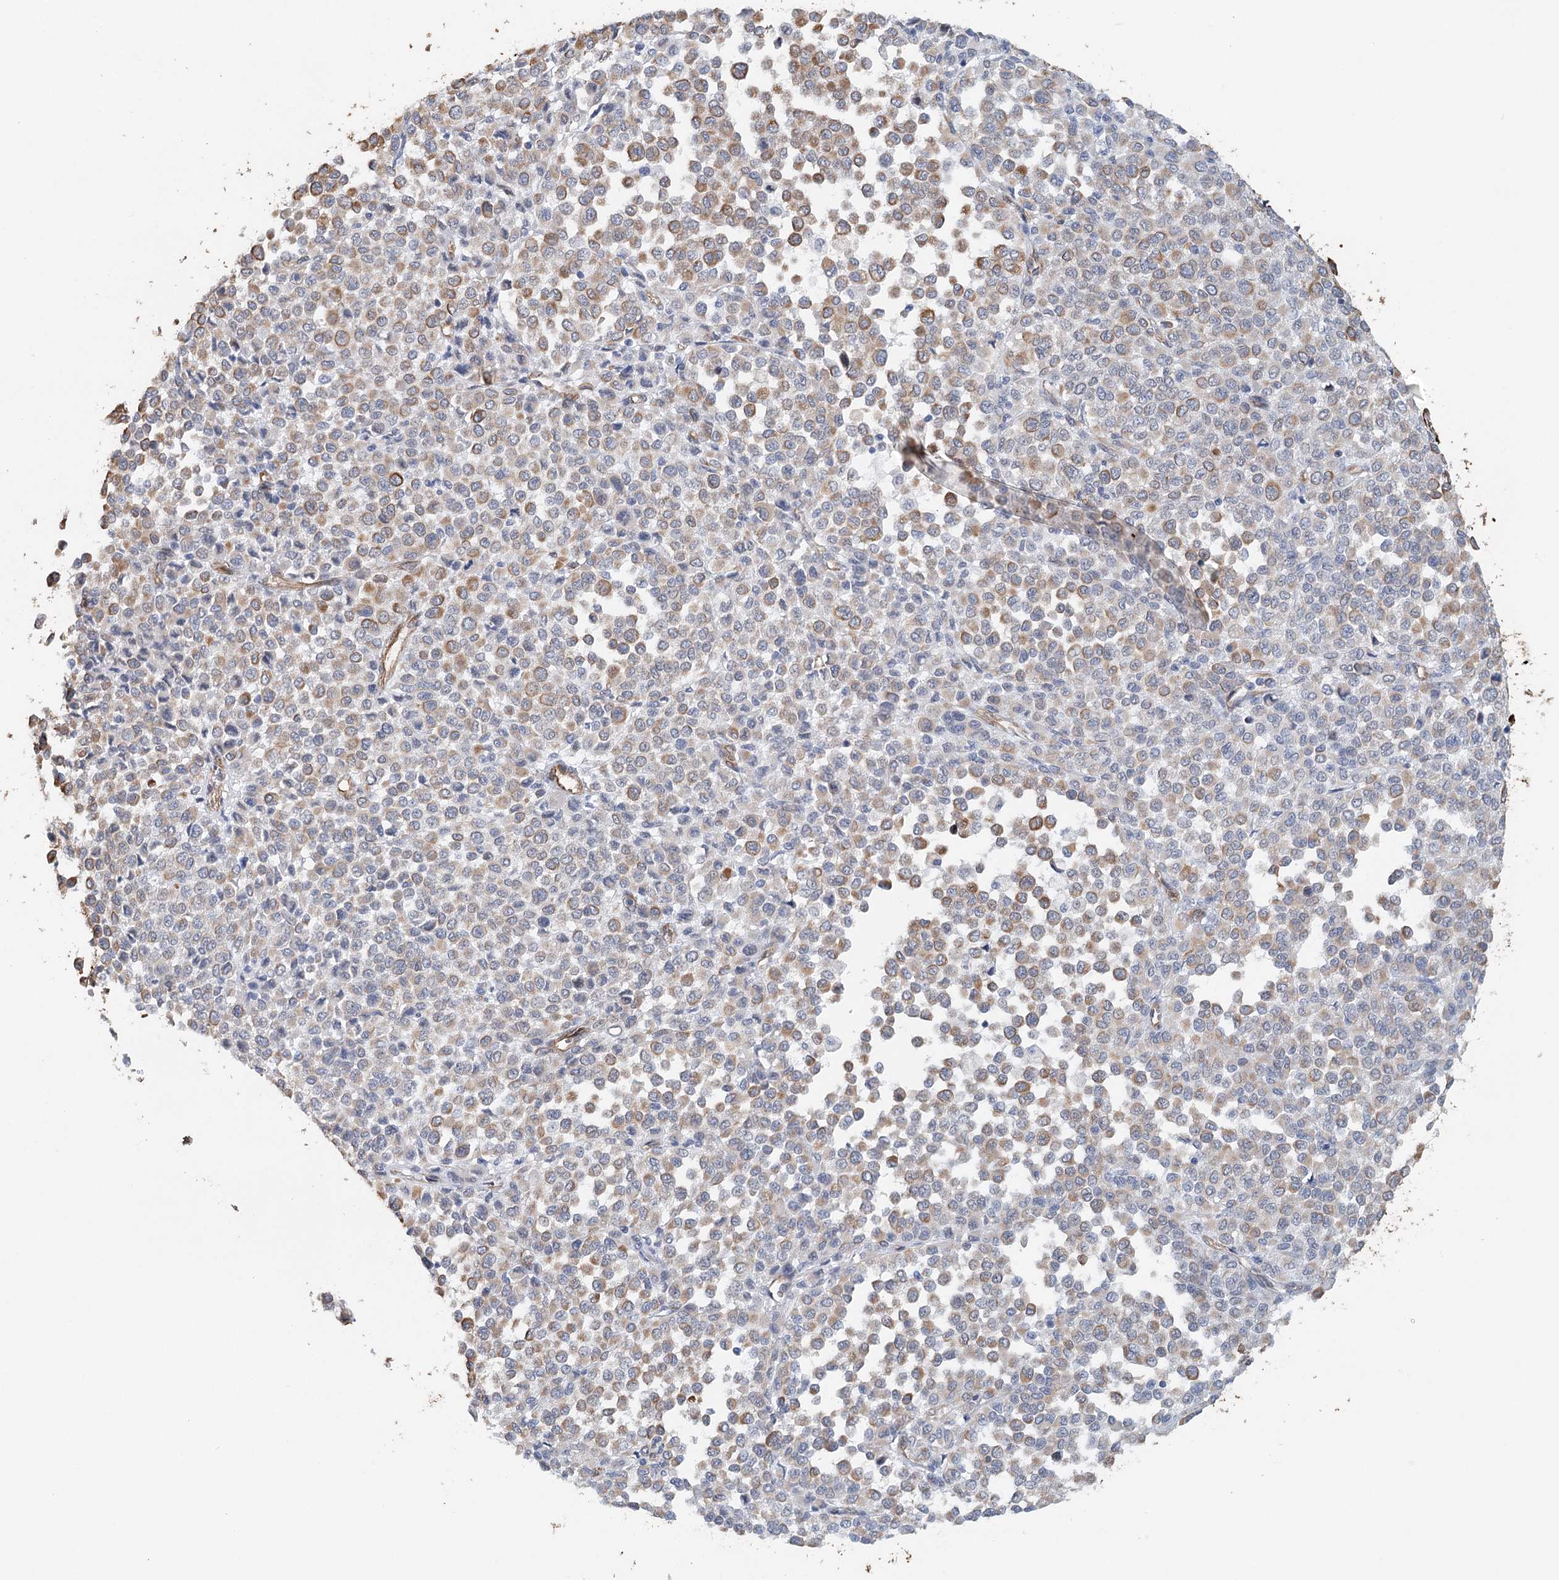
{"staining": {"intensity": "moderate", "quantity": "<25%", "location": "cytoplasmic/membranous"}, "tissue": "melanoma", "cell_type": "Tumor cells", "image_type": "cancer", "snomed": [{"axis": "morphology", "description": "Malignant melanoma, Metastatic site"}, {"axis": "topography", "description": "Pancreas"}], "caption": "Melanoma stained for a protein (brown) exhibits moderate cytoplasmic/membranous positive staining in about <25% of tumor cells.", "gene": "SYNPO", "patient": {"sex": "female", "age": 30}}